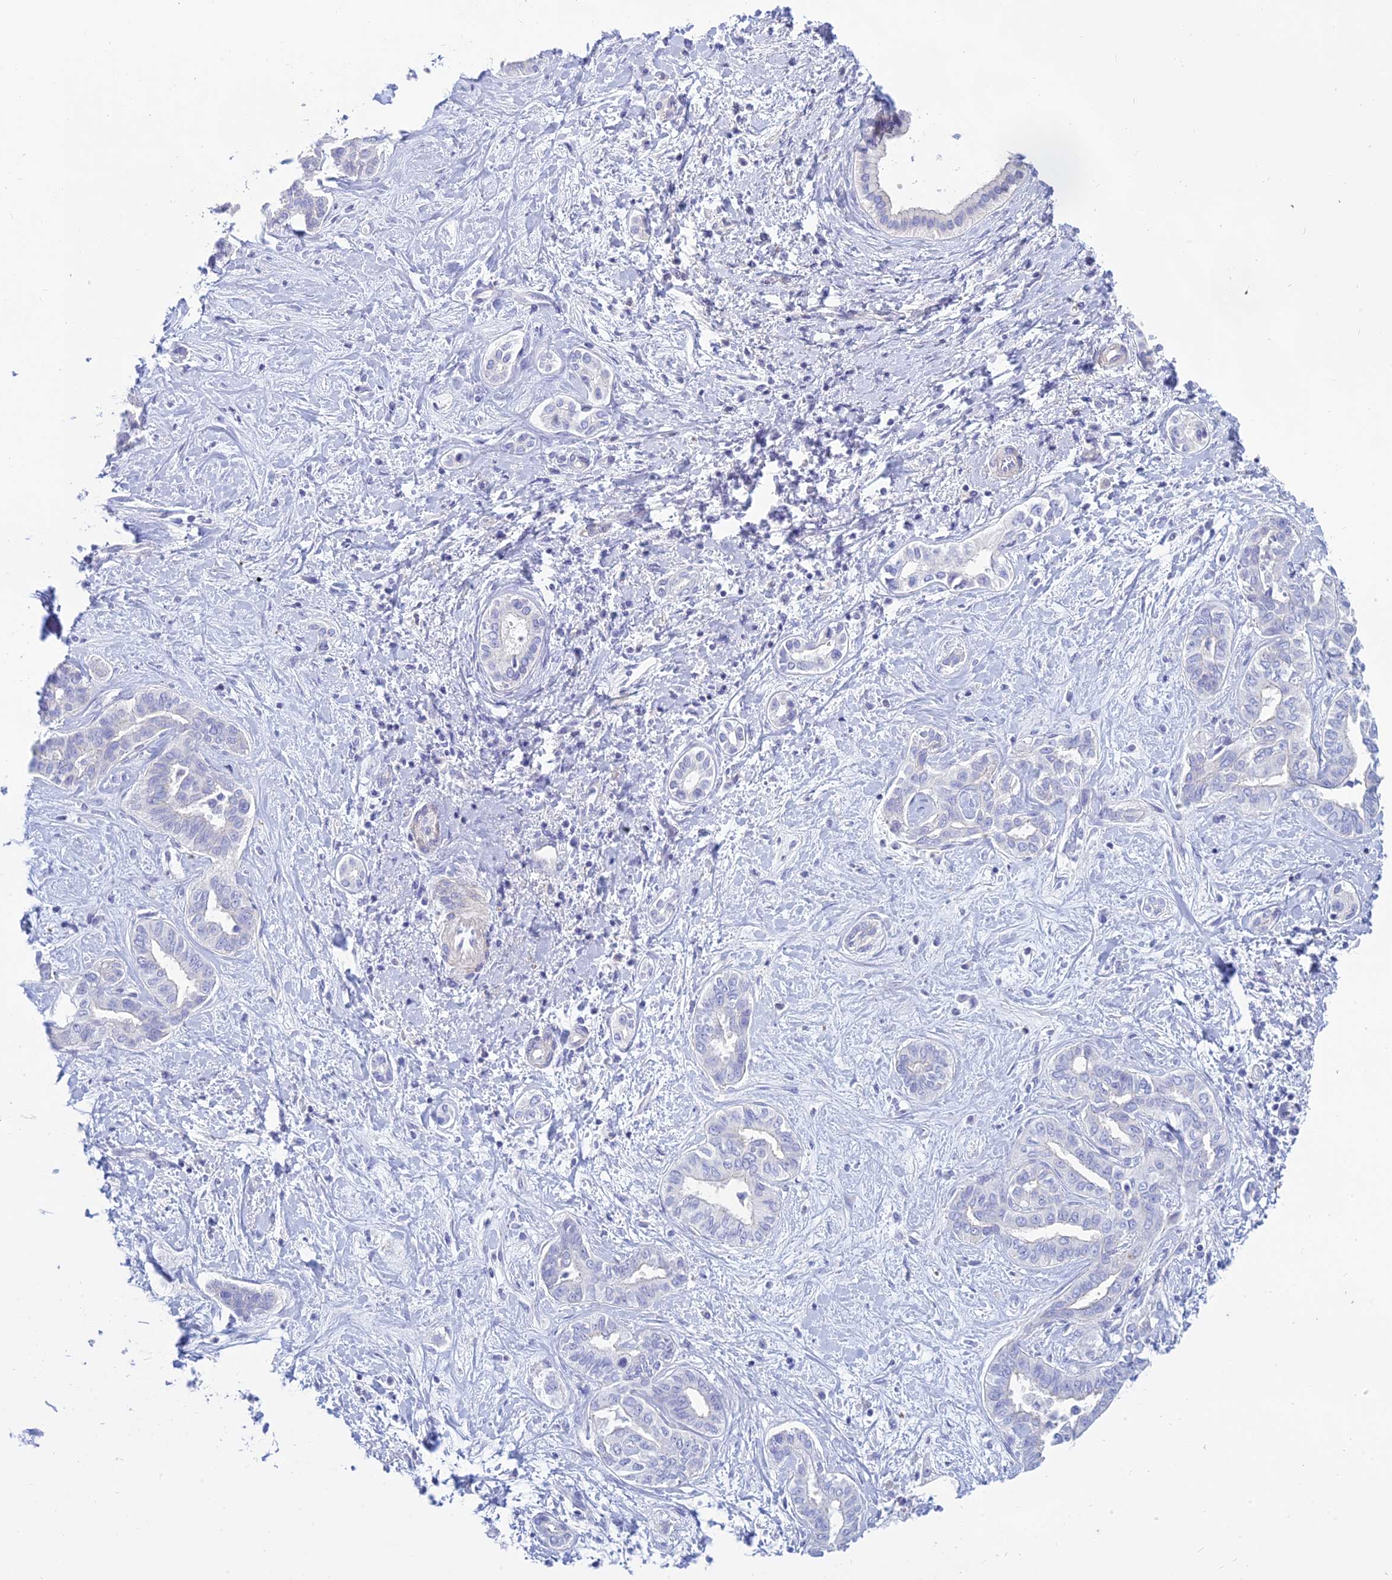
{"staining": {"intensity": "negative", "quantity": "none", "location": "none"}, "tissue": "liver cancer", "cell_type": "Tumor cells", "image_type": "cancer", "snomed": [{"axis": "morphology", "description": "Cholangiocarcinoma"}, {"axis": "topography", "description": "Liver"}], "caption": "This image is of liver cancer stained with immunohistochemistry (IHC) to label a protein in brown with the nuclei are counter-stained blue. There is no positivity in tumor cells. (Stains: DAB IHC with hematoxylin counter stain, Microscopy: brightfield microscopy at high magnification).", "gene": "SMIM24", "patient": {"sex": "female", "age": 77}}